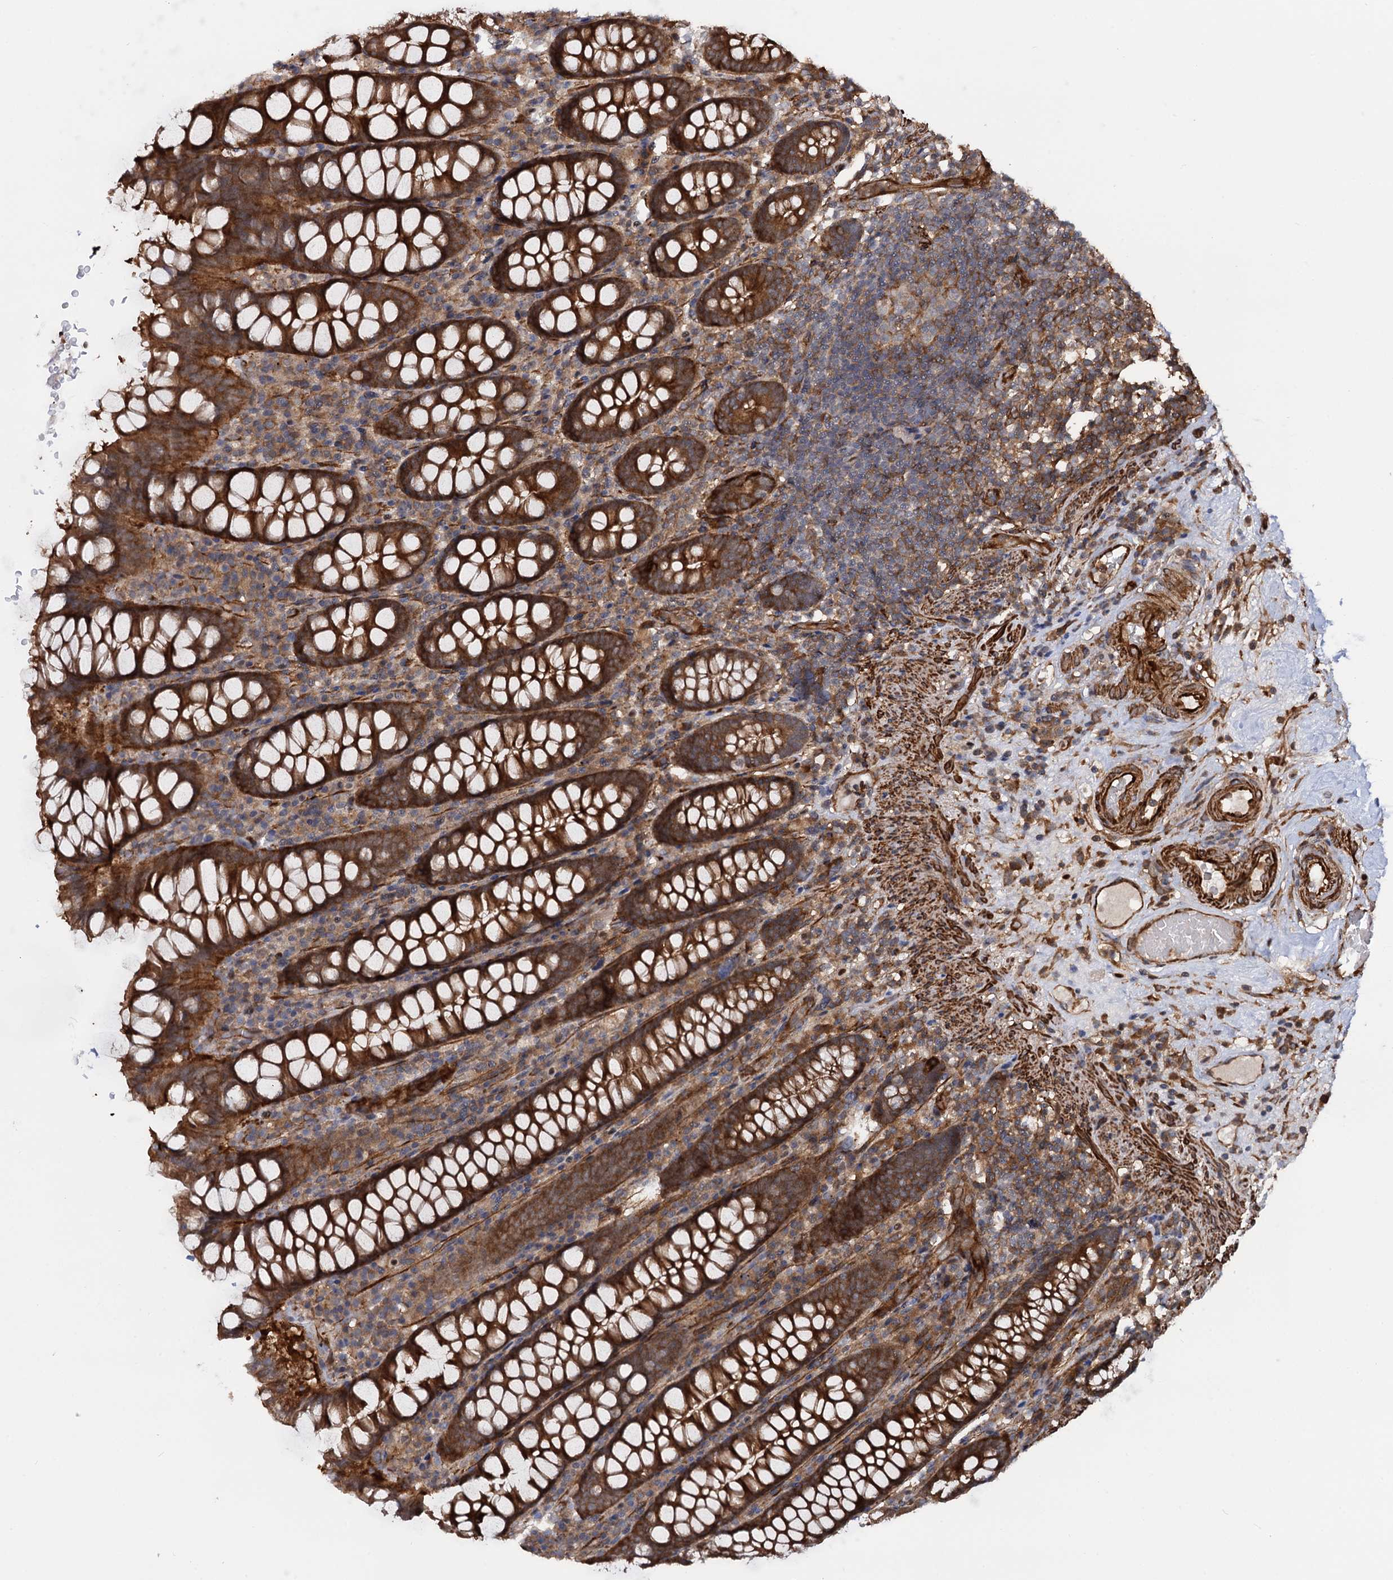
{"staining": {"intensity": "strong", "quantity": ">75%", "location": "cytoplasmic/membranous"}, "tissue": "colon", "cell_type": "Endothelial cells", "image_type": "normal", "snomed": [{"axis": "morphology", "description": "Normal tissue, NOS"}, {"axis": "topography", "description": "Colon"}], "caption": "A photomicrograph of colon stained for a protein shows strong cytoplasmic/membranous brown staining in endothelial cells. The staining was performed using DAB (3,3'-diaminobenzidine), with brown indicating positive protein expression. Nuclei are stained blue with hematoxylin.", "gene": "ATP8B4", "patient": {"sex": "female", "age": 79}}